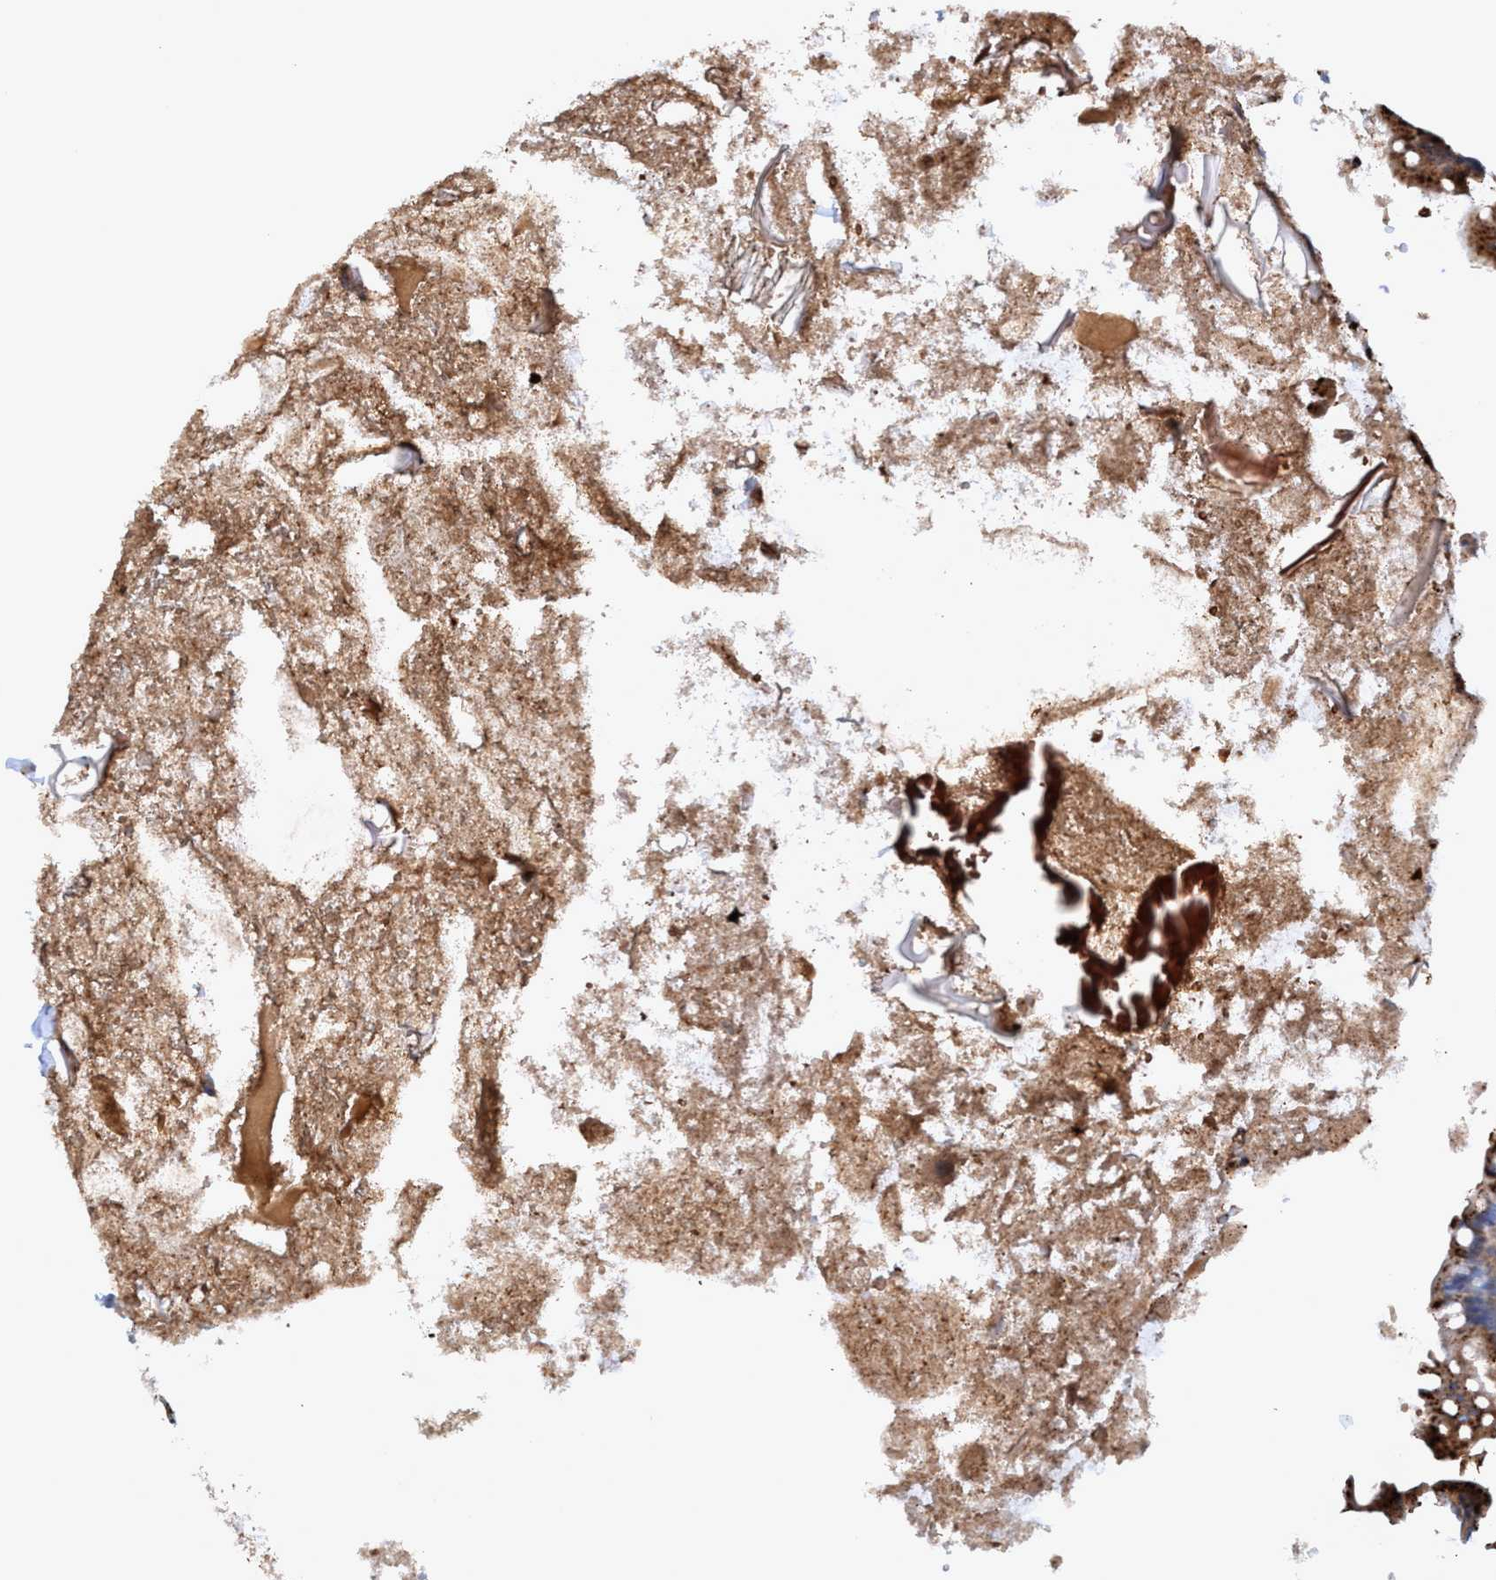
{"staining": {"intensity": "moderate", "quantity": ">75%", "location": "cytoplasmic/membranous"}, "tissue": "appendix", "cell_type": "Glandular cells", "image_type": "normal", "snomed": [{"axis": "morphology", "description": "Normal tissue, NOS"}, {"axis": "topography", "description": "Appendix"}], "caption": "Moderate cytoplasmic/membranous positivity is identified in approximately >75% of glandular cells in normal appendix. (DAB IHC with brightfield microscopy, high magnification).", "gene": "TRIM65", "patient": {"sex": "male", "age": 52}}